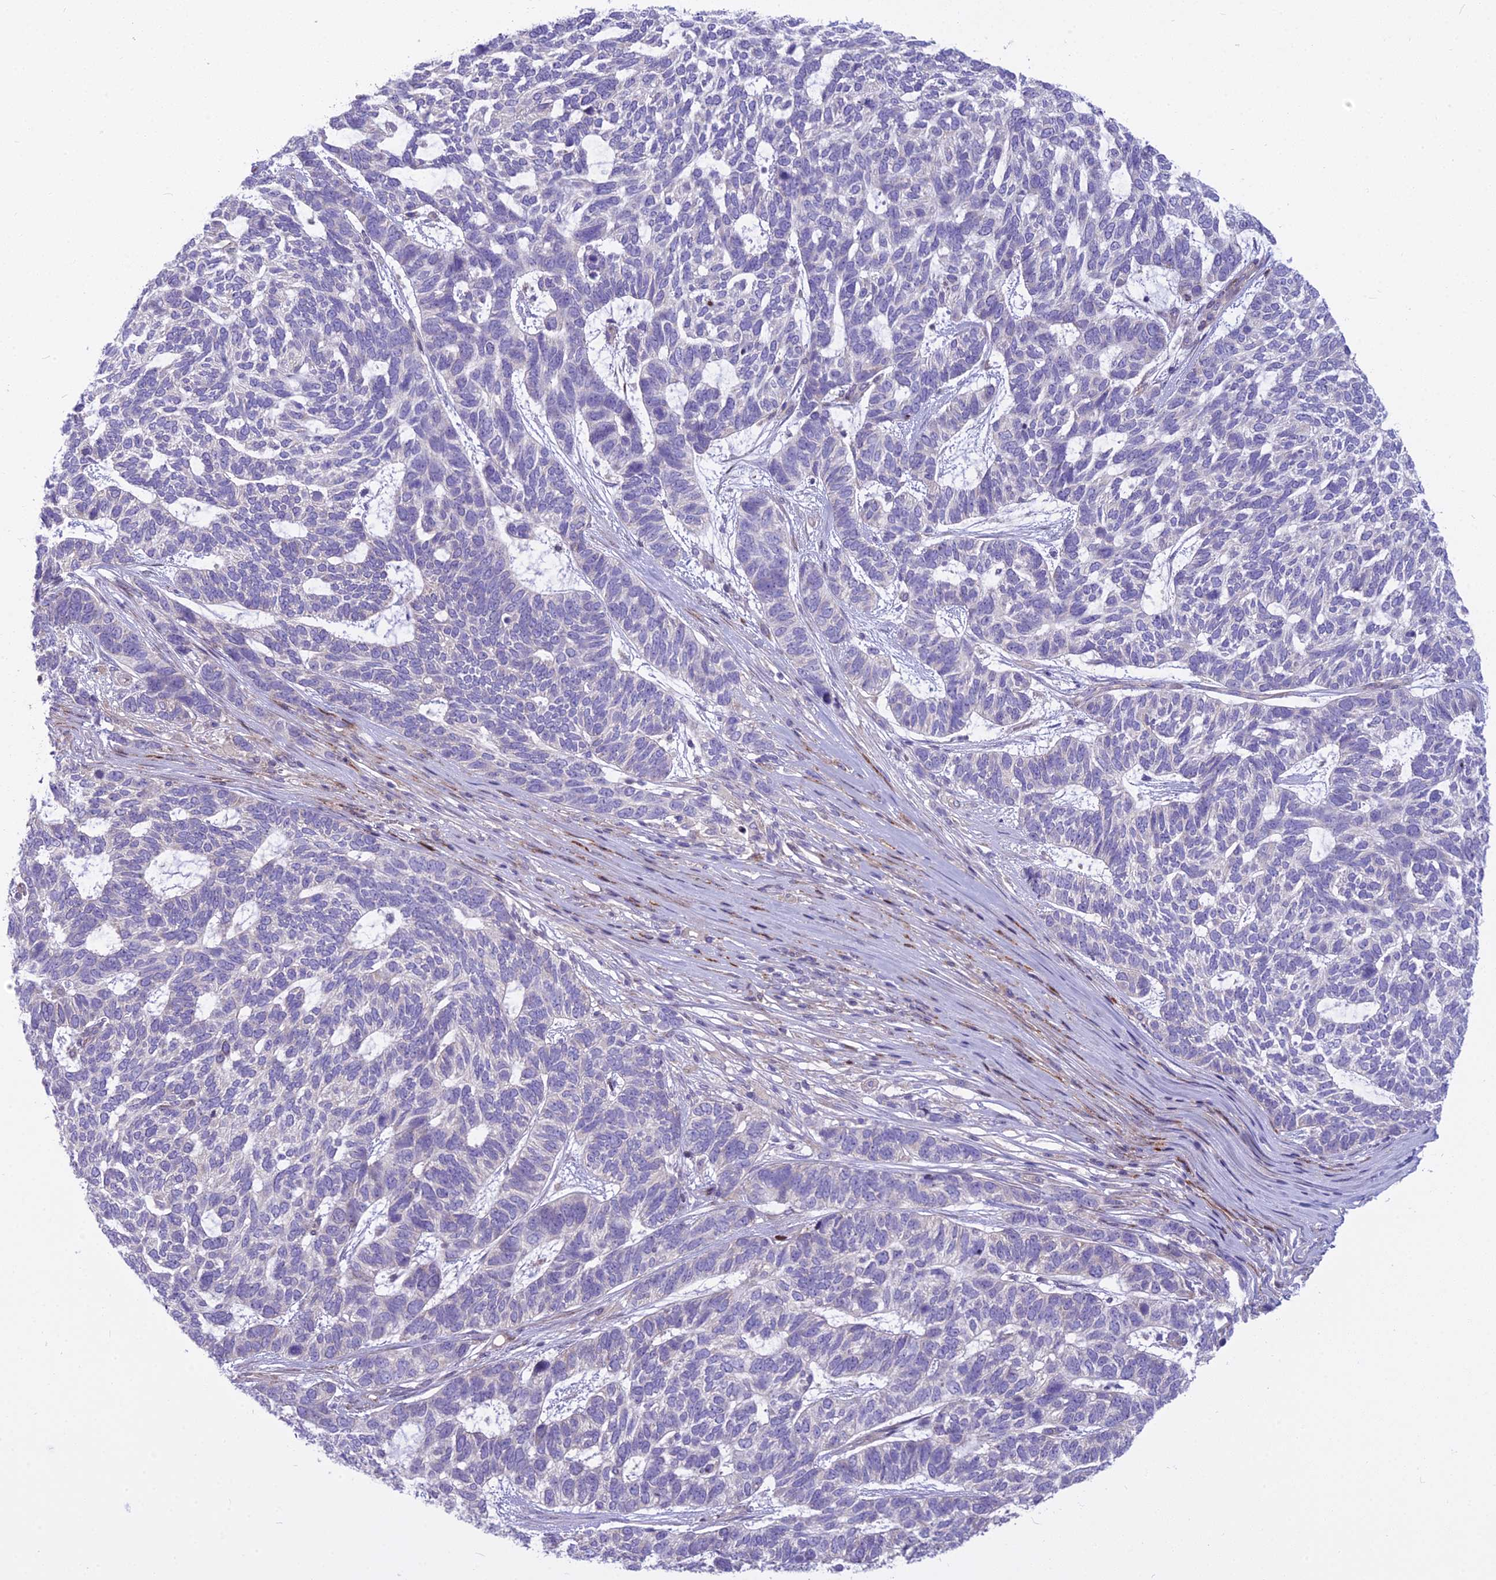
{"staining": {"intensity": "negative", "quantity": "none", "location": "none"}, "tissue": "skin cancer", "cell_type": "Tumor cells", "image_type": "cancer", "snomed": [{"axis": "morphology", "description": "Basal cell carcinoma"}, {"axis": "topography", "description": "Skin"}], "caption": "Immunohistochemical staining of human skin basal cell carcinoma reveals no significant positivity in tumor cells. Nuclei are stained in blue.", "gene": "PCDHB14", "patient": {"sex": "female", "age": 65}}